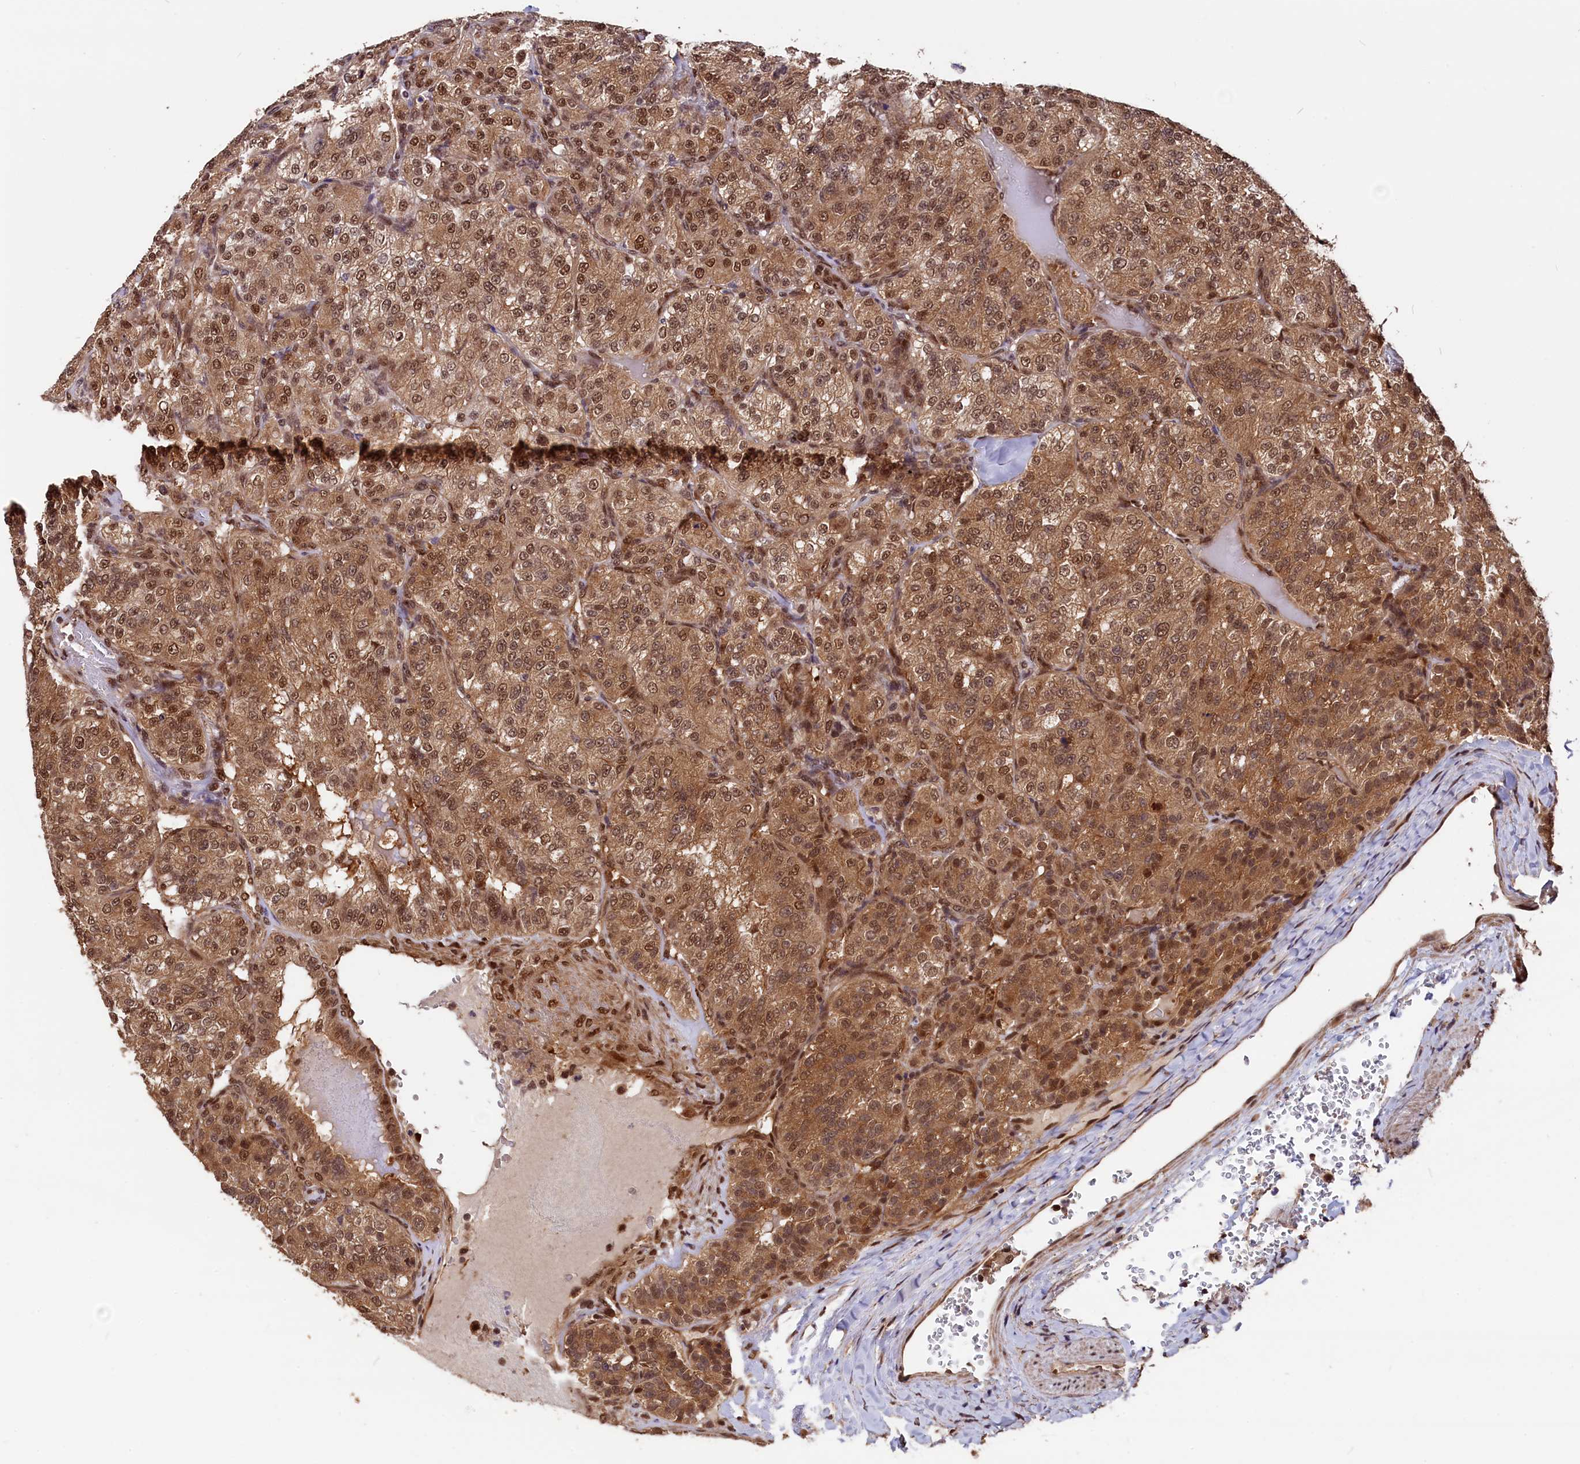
{"staining": {"intensity": "moderate", "quantity": ">75%", "location": "cytoplasmic/membranous,nuclear"}, "tissue": "renal cancer", "cell_type": "Tumor cells", "image_type": "cancer", "snomed": [{"axis": "morphology", "description": "Adenocarcinoma, NOS"}, {"axis": "topography", "description": "Kidney"}], "caption": "Adenocarcinoma (renal) was stained to show a protein in brown. There is medium levels of moderate cytoplasmic/membranous and nuclear expression in approximately >75% of tumor cells.", "gene": "ADRM1", "patient": {"sex": "female", "age": 63}}